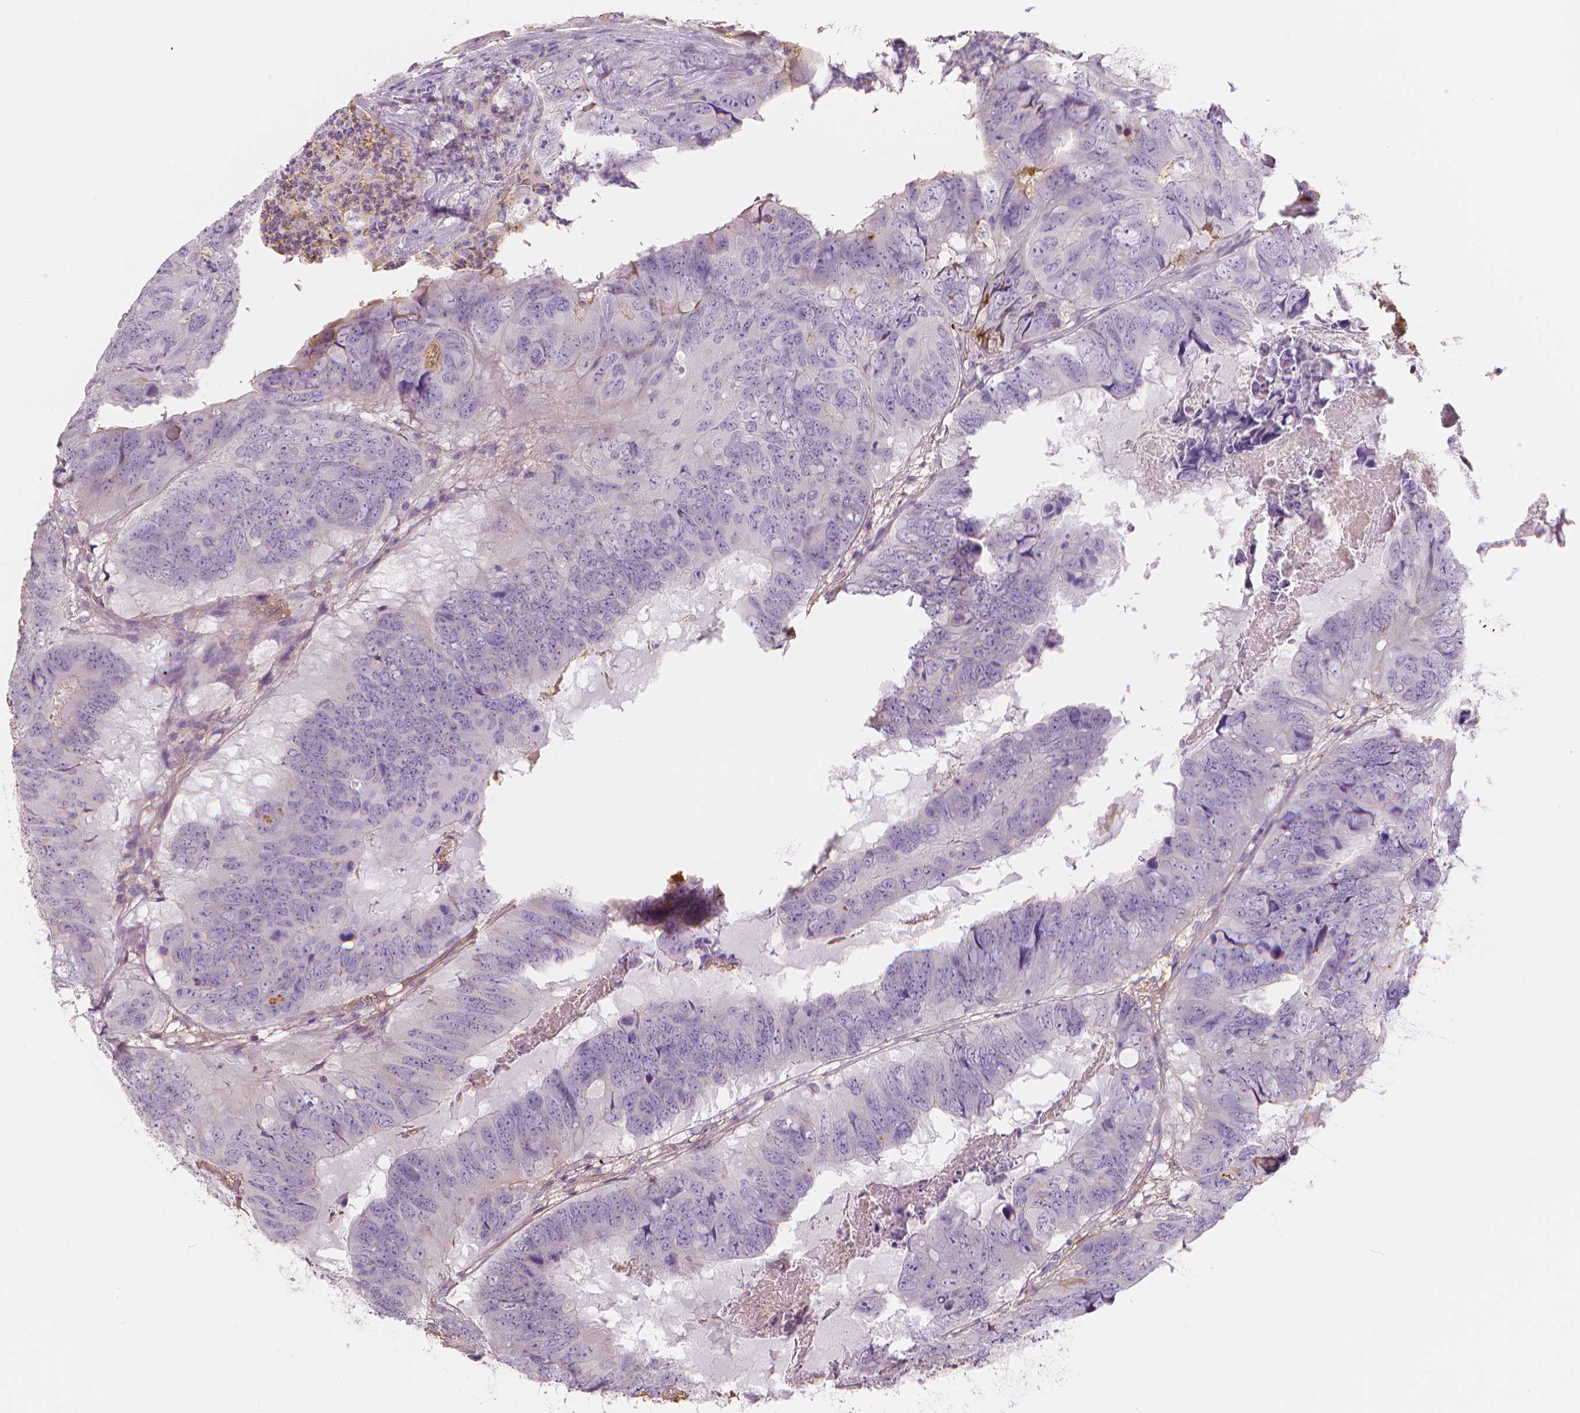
{"staining": {"intensity": "negative", "quantity": "none", "location": "none"}, "tissue": "colorectal cancer", "cell_type": "Tumor cells", "image_type": "cancer", "snomed": [{"axis": "morphology", "description": "Adenocarcinoma, NOS"}, {"axis": "topography", "description": "Colon"}], "caption": "Tumor cells show no significant staining in colorectal cancer (adenocarcinoma). (Stains: DAB immunohistochemistry with hematoxylin counter stain, Microscopy: brightfield microscopy at high magnification).", "gene": "APOA4", "patient": {"sex": "male", "age": 79}}